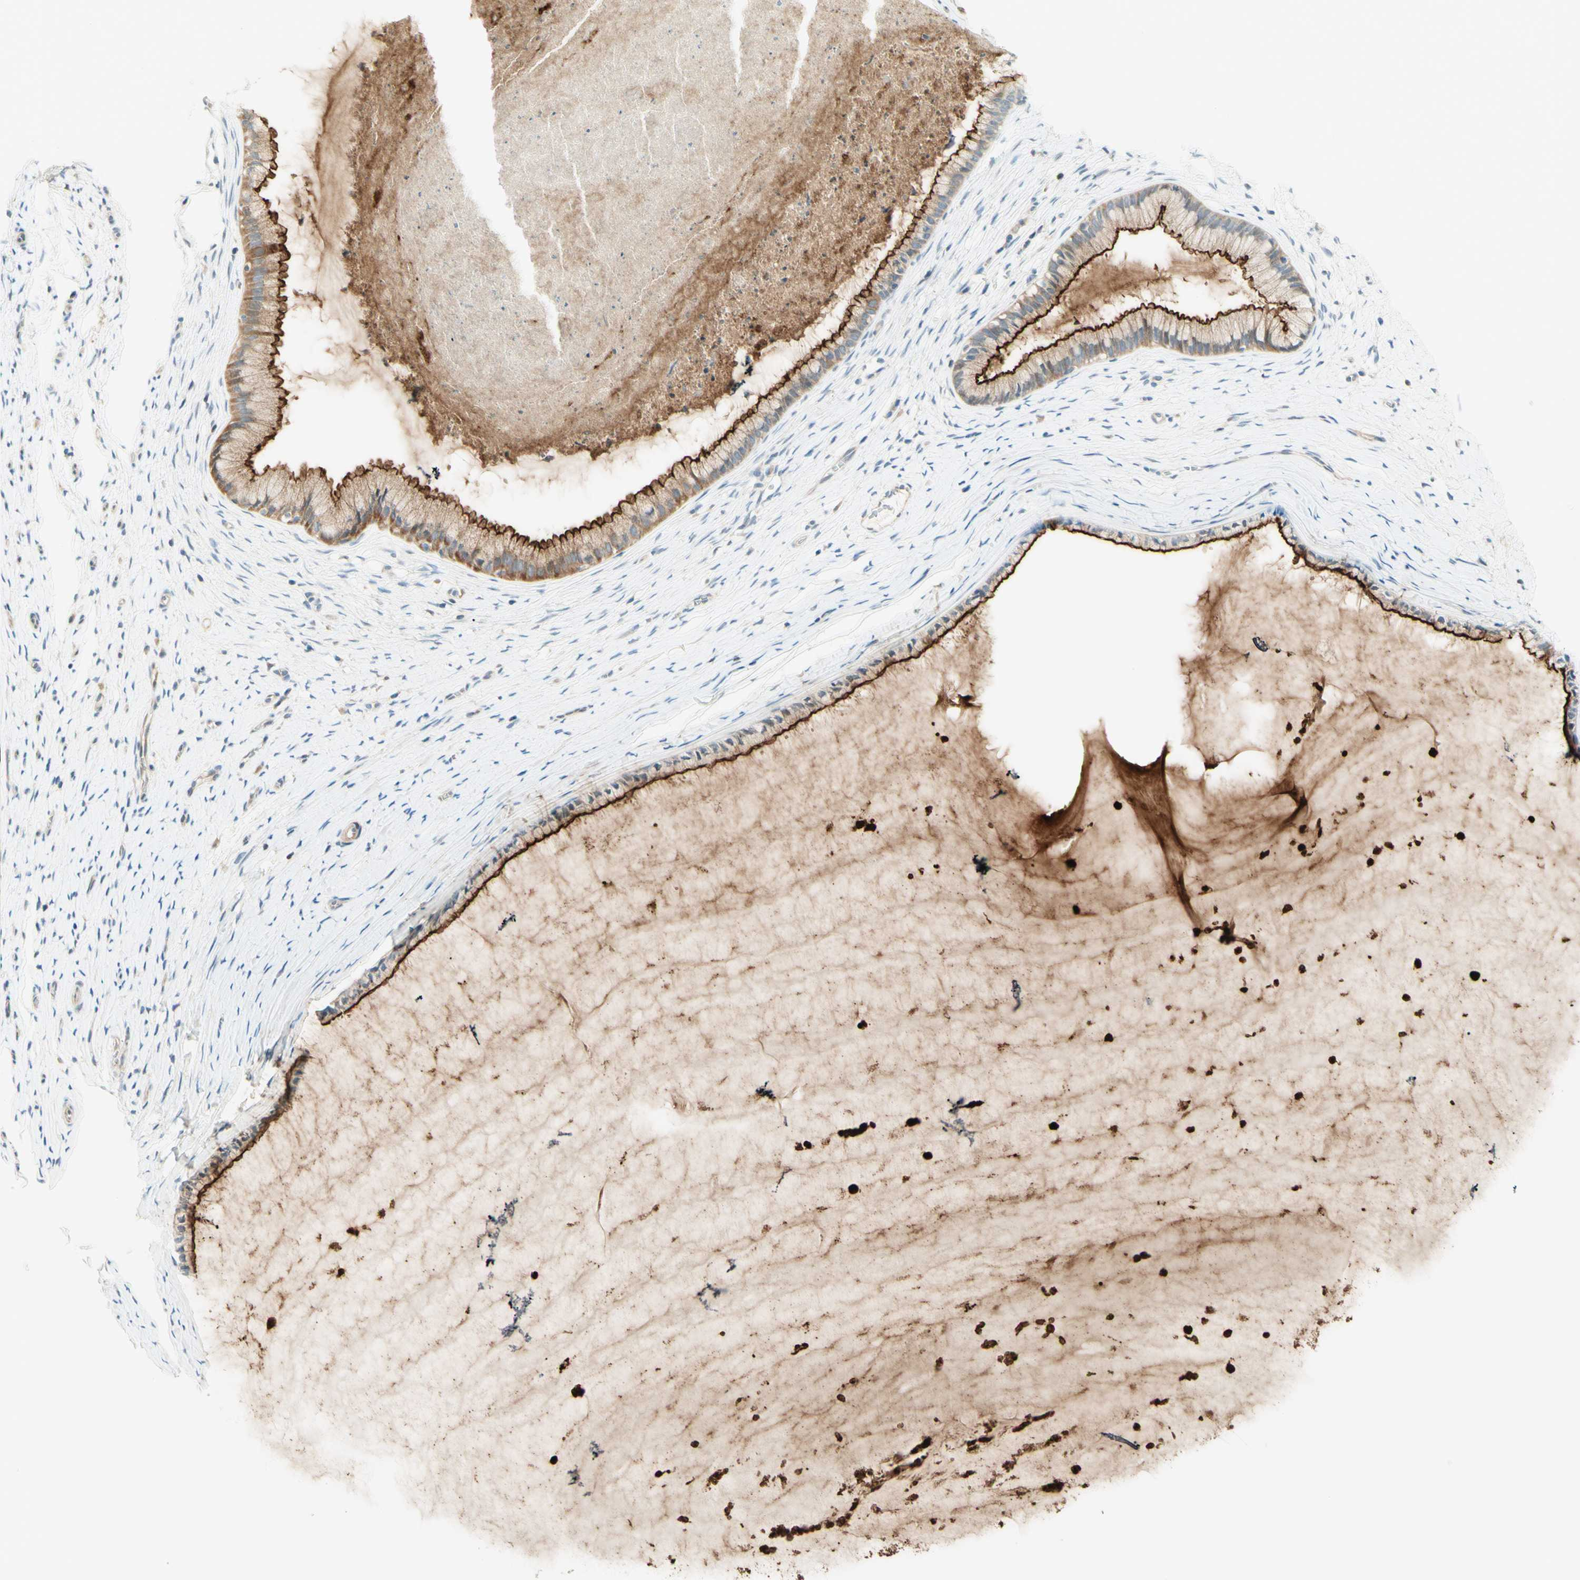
{"staining": {"intensity": "strong", "quantity": ">75%", "location": "cytoplasmic/membranous"}, "tissue": "cervix", "cell_type": "Glandular cells", "image_type": "normal", "snomed": [{"axis": "morphology", "description": "Normal tissue, NOS"}, {"axis": "topography", "description": "Cervix"}], "caption": "Protein positivity by IHC reveals strong cytoplasmic/membranous expression in about >75% of glandular cells in unremarkable cervix.", "gene": "PROM1", "patient": {"sex": "female", "age": 39}}